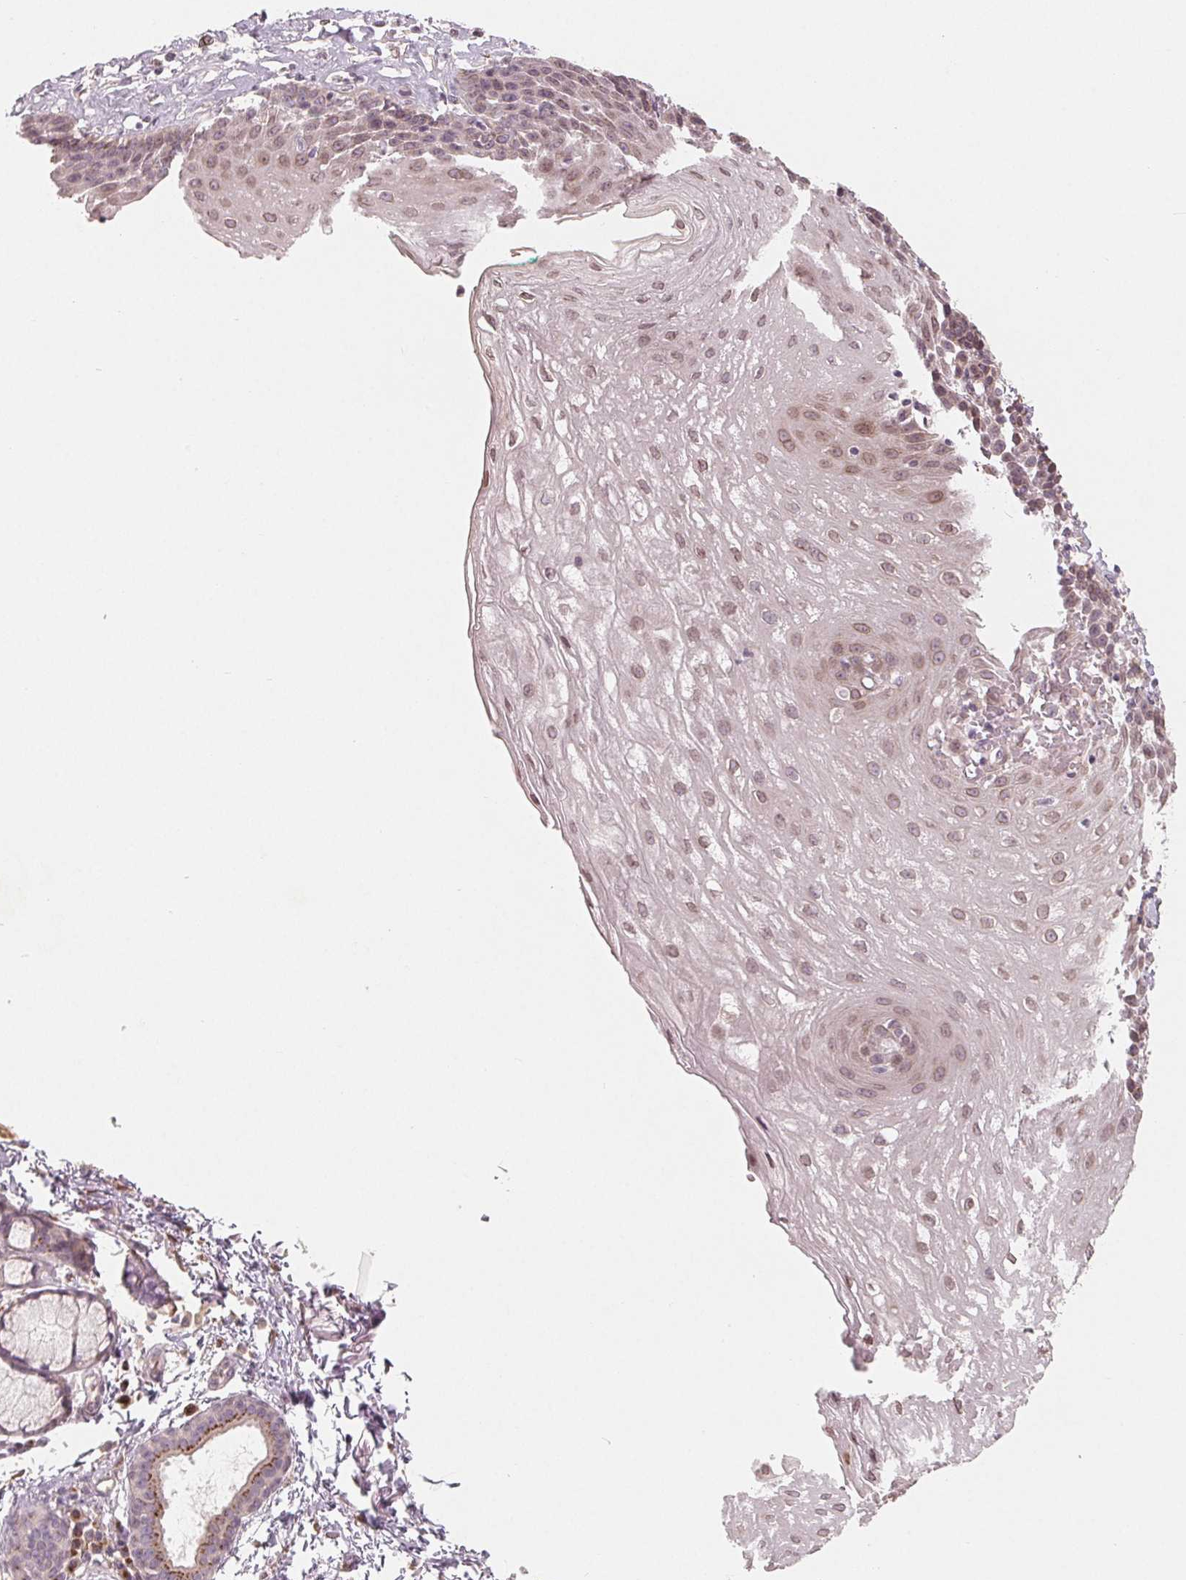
{"staining": {"intensity": "weak", "quantity": "<25%", "location": "nuclear"}, "tissue": "esophagus", "cell_type": "Squamous epithelial cells", "image_type": "normal", "snomed": [{"axis": "morphology", "description": "Normal tissue, NOS"}, {"axis": "topography", "description": "Esophagus"}], "caption": "Image shows no significant protein expression in squamous epithelial cells of benign esophagus.", "gene": "TMSB15B", "patient": {"sex": "female", "age": 81}}